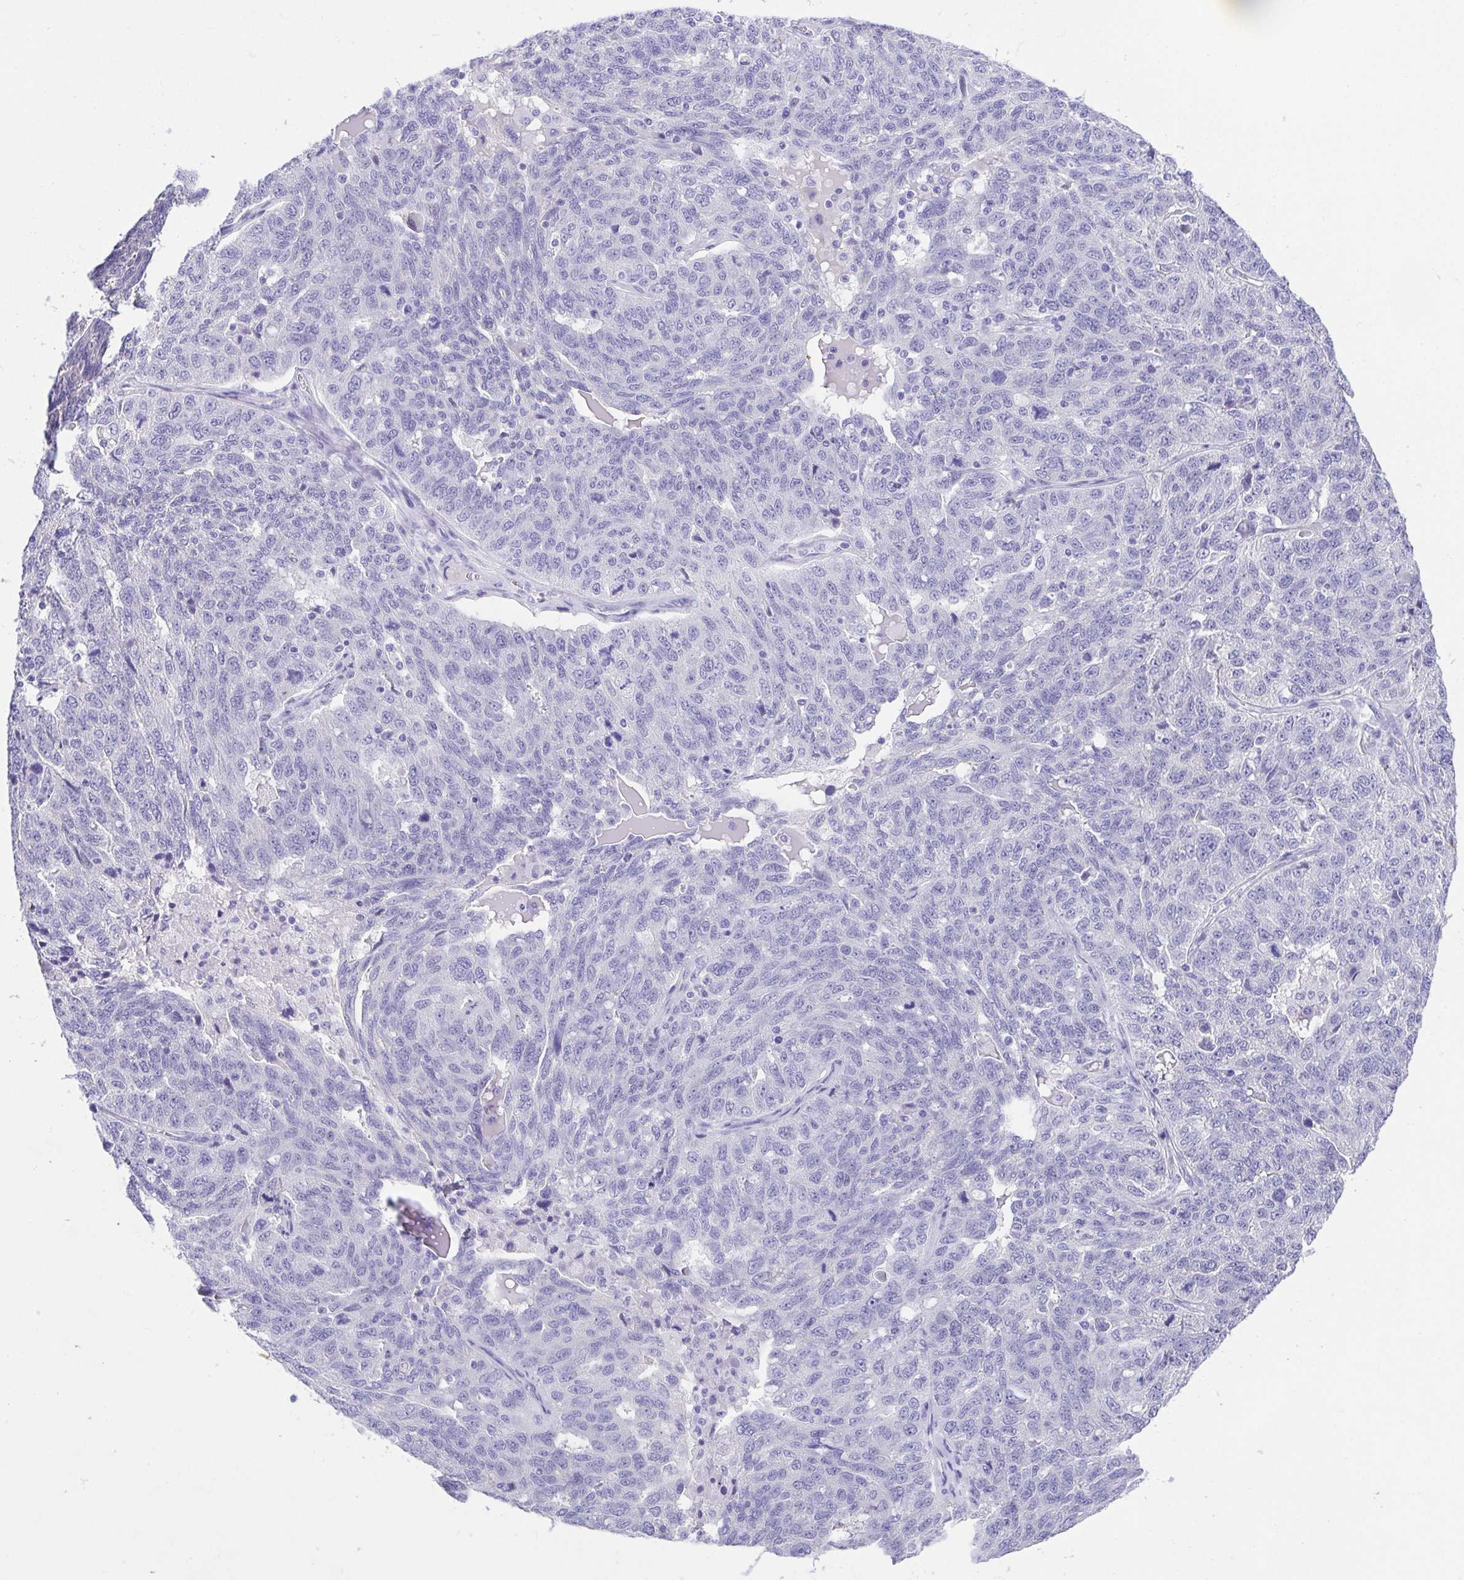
{"staining": {"intensity": "negative", "quantity": "none", "location": "none"}, "tissue": "ovarian cancer", "cell_type": "Tumor cells", "image_type": "cancer", "snomed": [{"axis": "morphology", "description": "Cystadenocarcinoma, serous, NOS"}, {"axis": "topography", "description": "Ovary"}], "caption": "IHC of human ovarian cancer (serous cystadenocarcinoma) reveals no staining in tumor cells.", "gene": "SPATA4", "patient": {"sex": "female", "age": 71}}